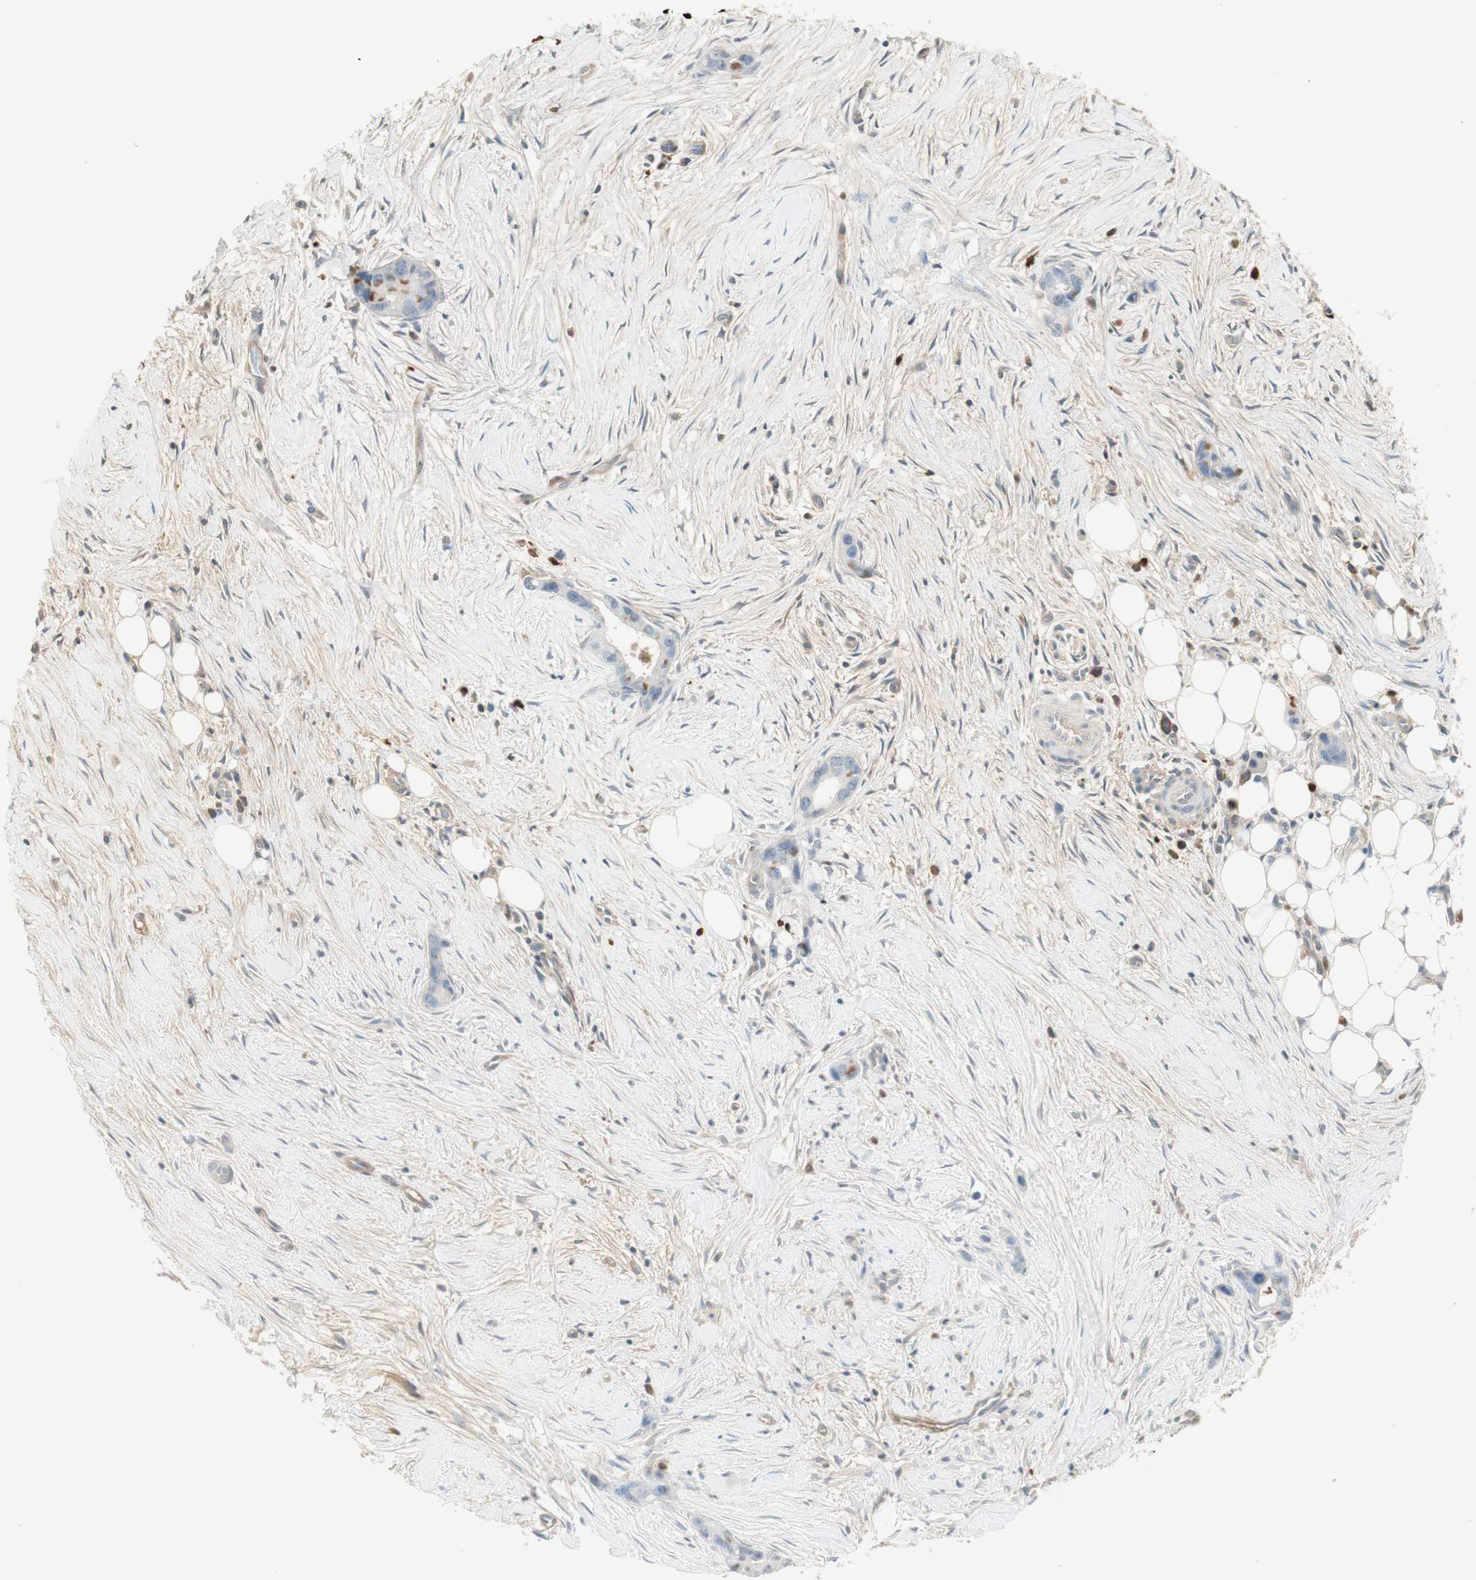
{"staining": {"intensity": "moderate", "quantity": "<25%", "location": "cytoplasmic/membranous"}, "tissue": "liver cancer", "cell_type": "Tumor cells", "image_type": "cancer", "snomed": [{"axis": "morphology", "description": "Cholangiocarcinoma"}, {"axis": "topography", "description": "Liver"}], "caption": "IHC photomicrograph of neoplastic tissue: liver cancer stained using IHC exhibits low levels of moderate protein expression localized specifically in the cytoplasmic/membranous of tumor cells, appearing as a cytoplasmic/membranous brown color.", "gene": "NID1", "patient": {"sex": "female", "age": 55}}